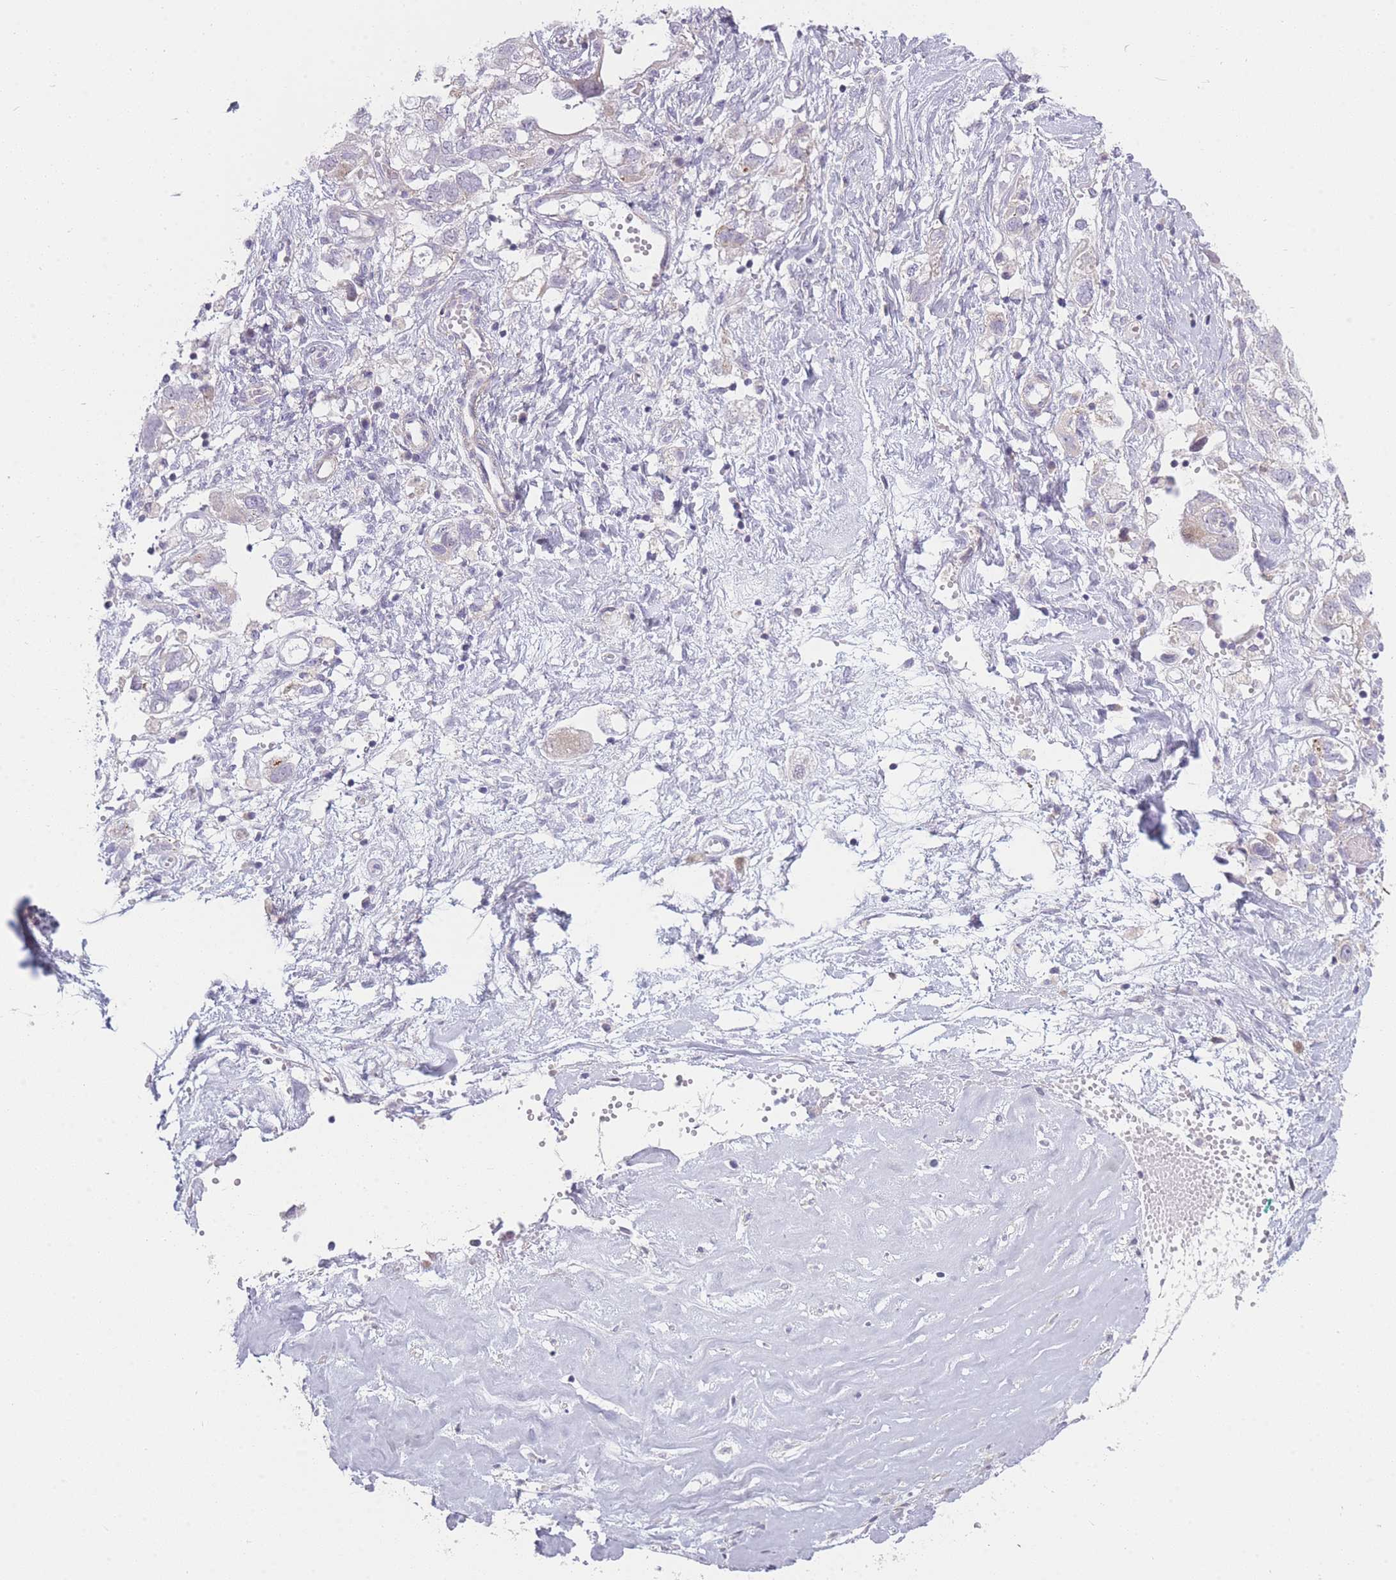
{"staining": {"intensity": "negative", "quantity": "none", "location": "none"}, "tissue": "ovarian cancer", "cell_type": "Tumor cells", "image_type": "cancer", "snomed": [{"axis": "morphology", "description": "Carcinoma, NOS"}, {"axis": "morphology", "description": "Cystadenocarcinoma, serous, NOS"}, {"axis": "topography", "description": "Ovary"}], "caption": "There is no significant positivity in tumor cells of ovarian serous cystadenocarcinoma.", "gene": "SLC7A6", "patient": {"sex": "female", "age": 69}}